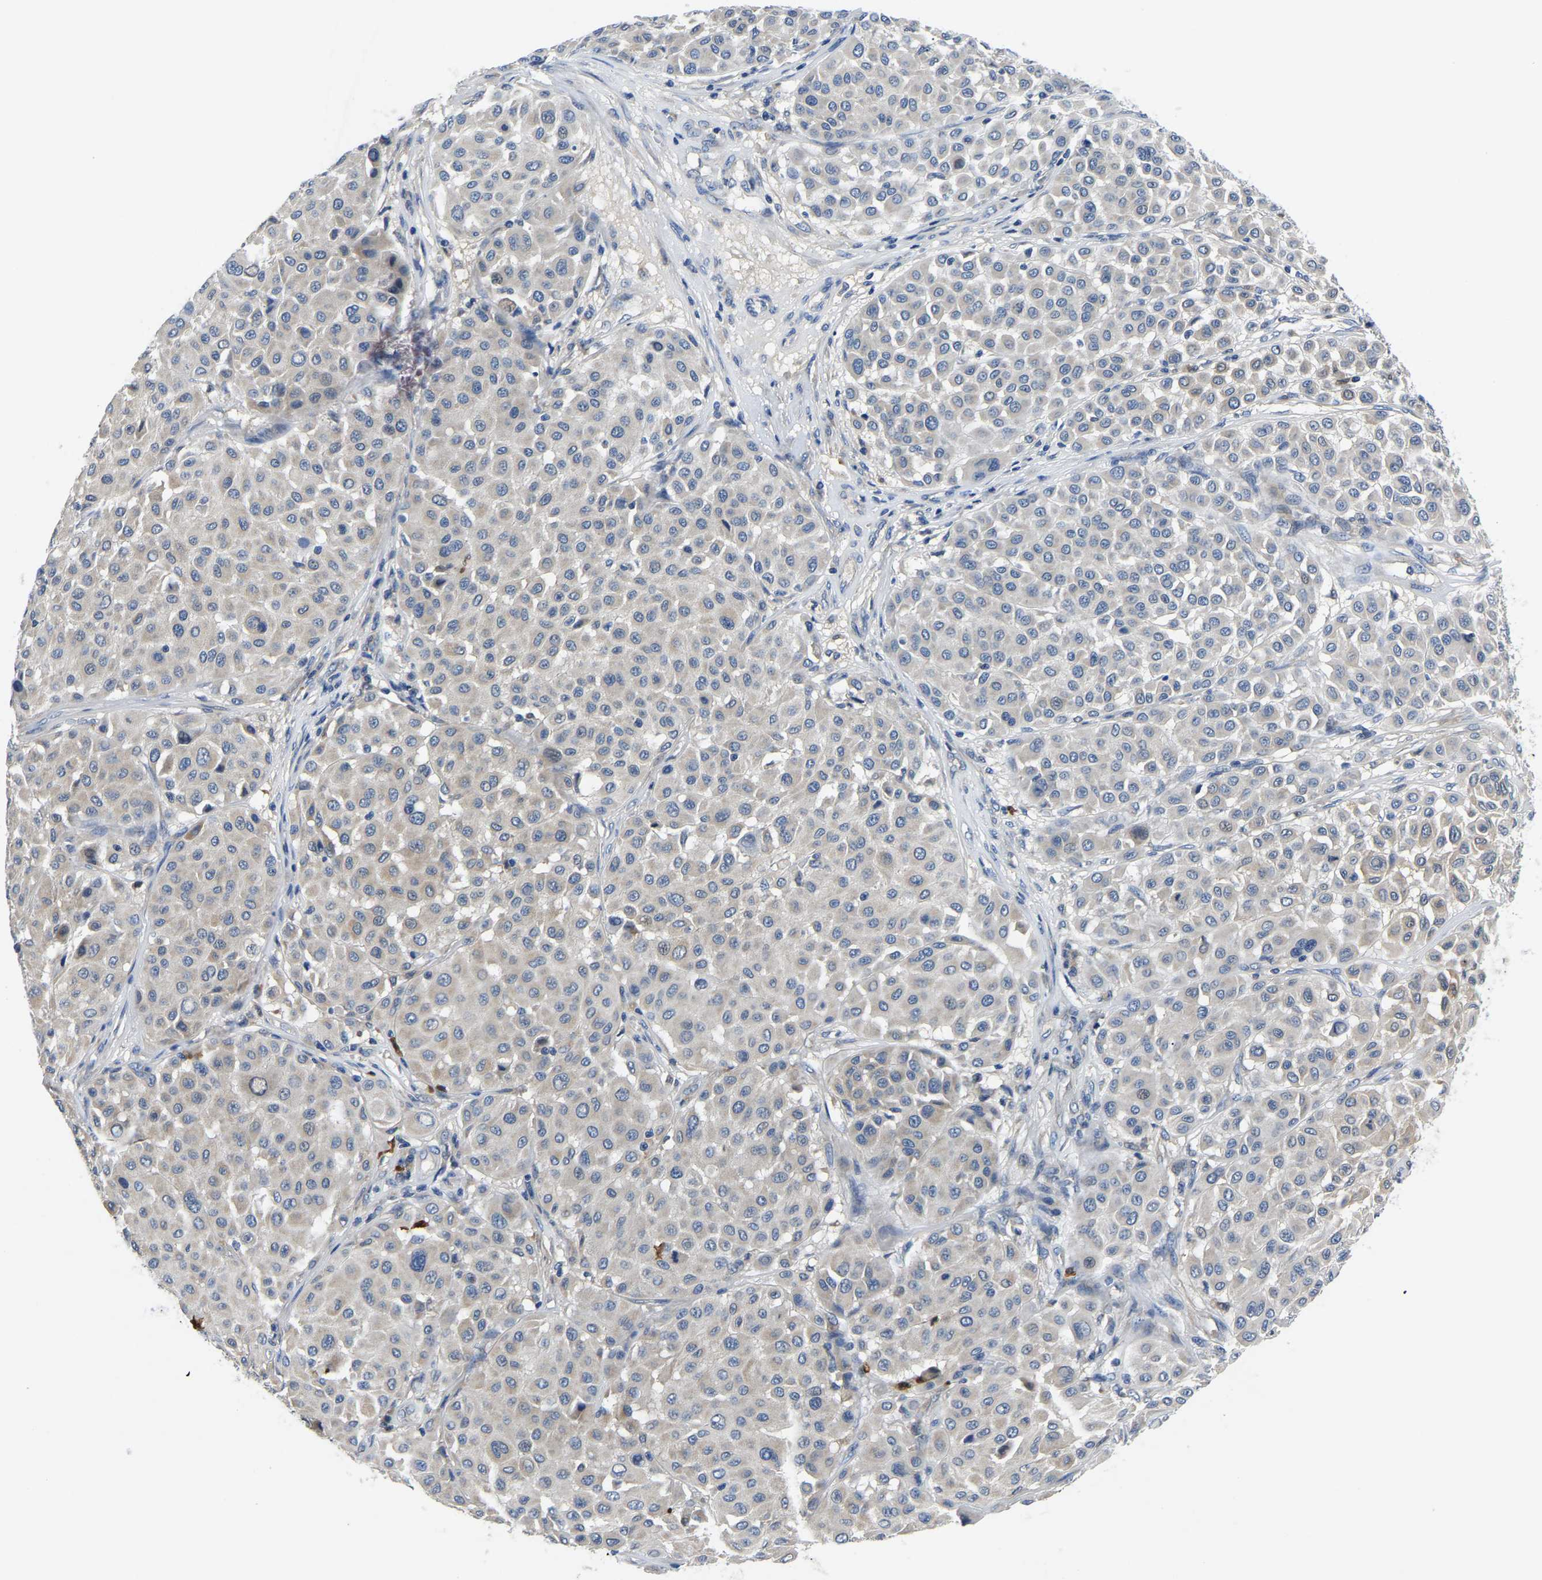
{"staining": {"intensity": "negative", "quantity": "none", "location": "none"}, "tissue": "melanoma", "cell_type": "Tumor cells", "image_type": "cancer", "snomed": [{"axis": "morphology", "description": "Malignant melanoma, Metastatic site"}, {"axis": "topography", "description": "Soft tissue"}], "caption": "Immunohistochemistry (IHC) histopathology image of neoplastic tissue: human melanoma stained with DAB (3,3'-diaminobenzidine) exhibits no significant protein positivity in tumor cells. (Stains: DAB IHC with hematoxylin counter stain, Microscopy: brightfield microscopy at high magnification).", "gene": "TOR1B", "patient": {"sex": "male", "age": 41}}